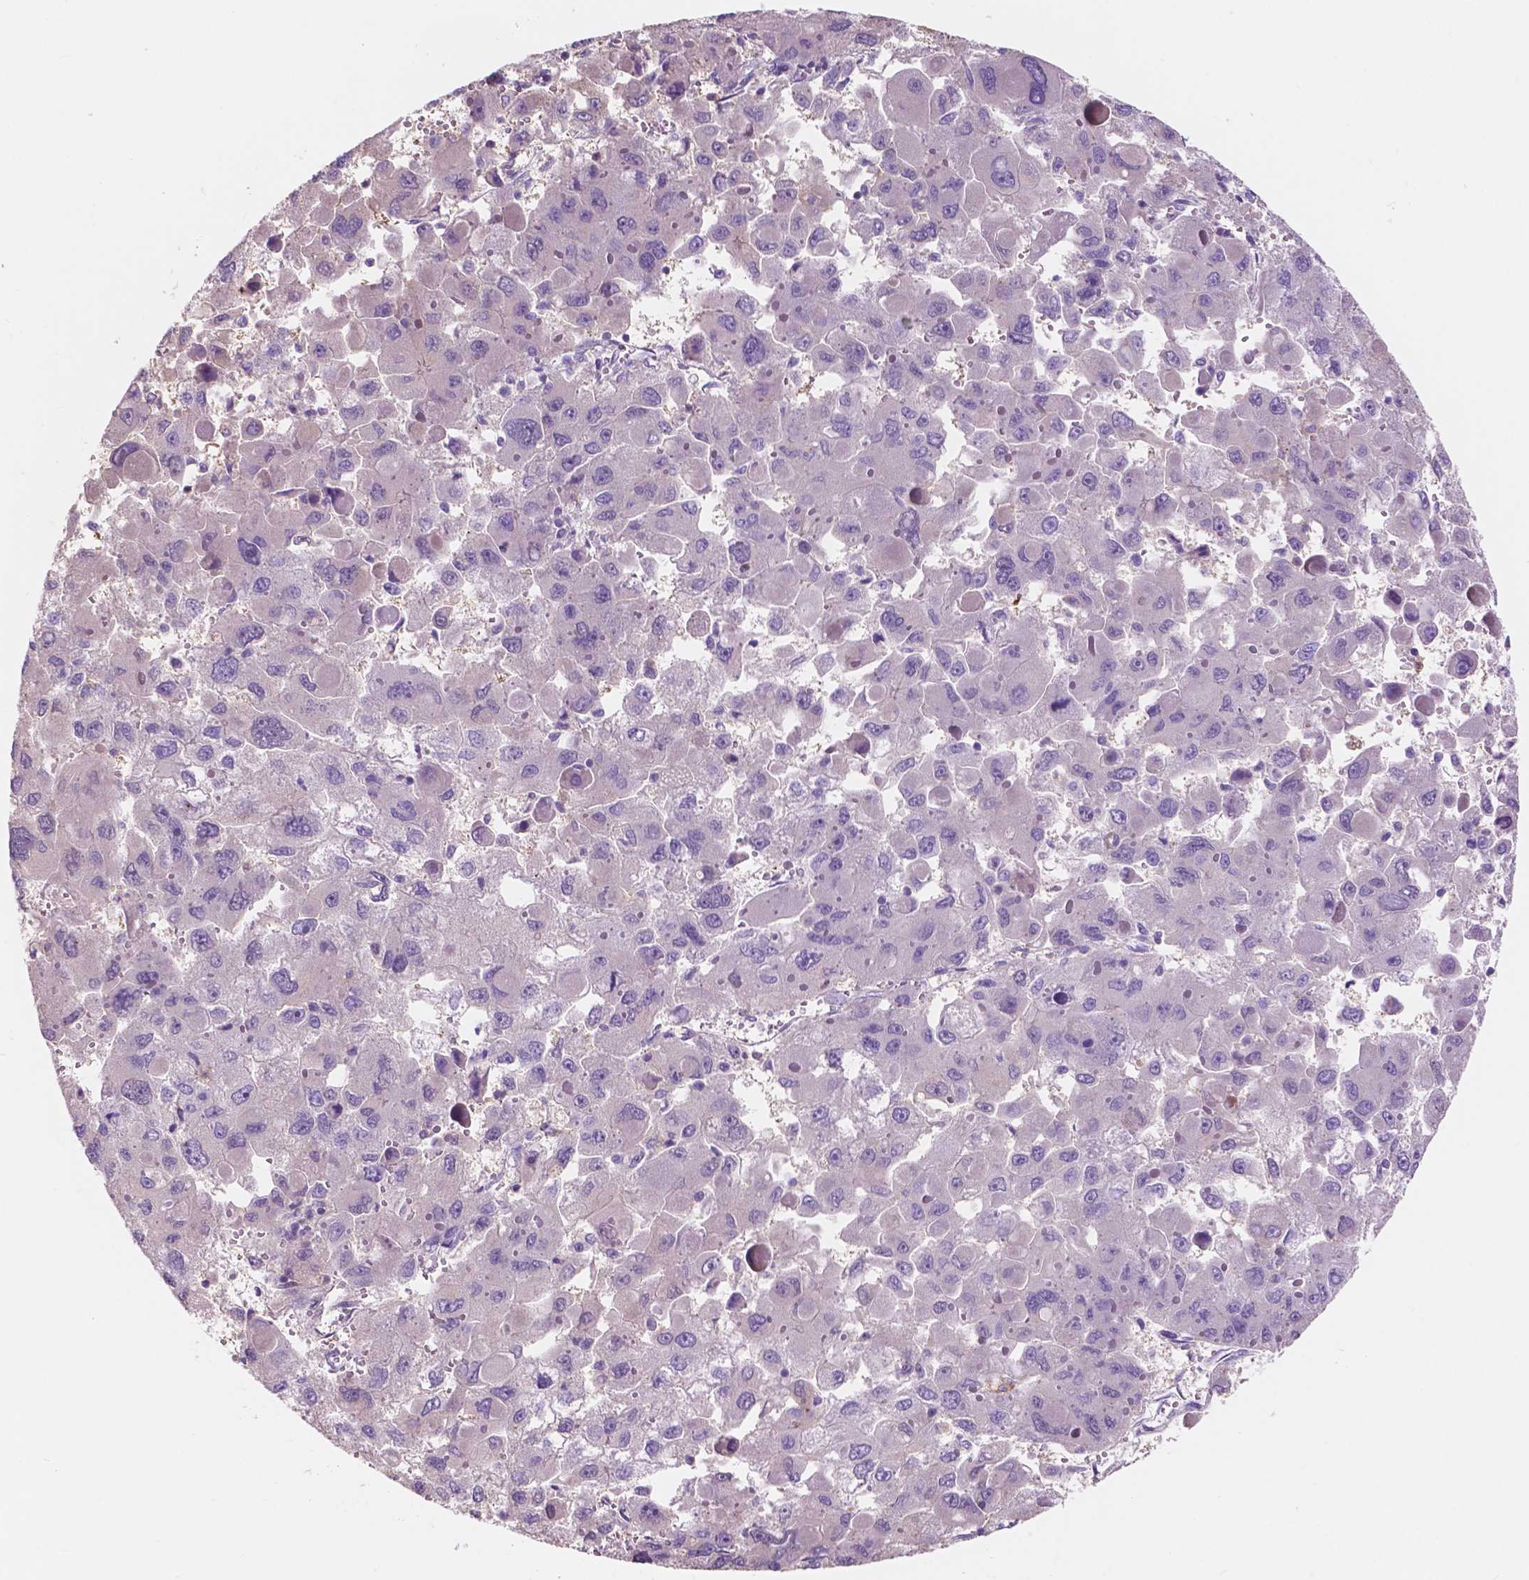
{"staining": {"intensity": "negative", "quantity": "none", "location": "none"}, "tissue": "liver cancer", "cell_type": "Tumor cells", "image_type": "cancer", "snomed": [{"axis": "morphology", "description": "Carcinoma, Hepatocellular, NOS"}, {"axis": "topography", "description": "Liver"}], "caption": "IHC micrograph of neoplastic tissue: liver cancer stained with DAB (3,3'-diaminobenzidine) shows no significant protein positivity in tumor cells. Brightfield microscopy of immunohistochemistry stained with DAB (3,3'-diaminobenzidine) (brown) and hematoxylin (blue), captured at high magnification.", "gene": "SEMA4A", "patient": {"sex": "female", "age": 41}}